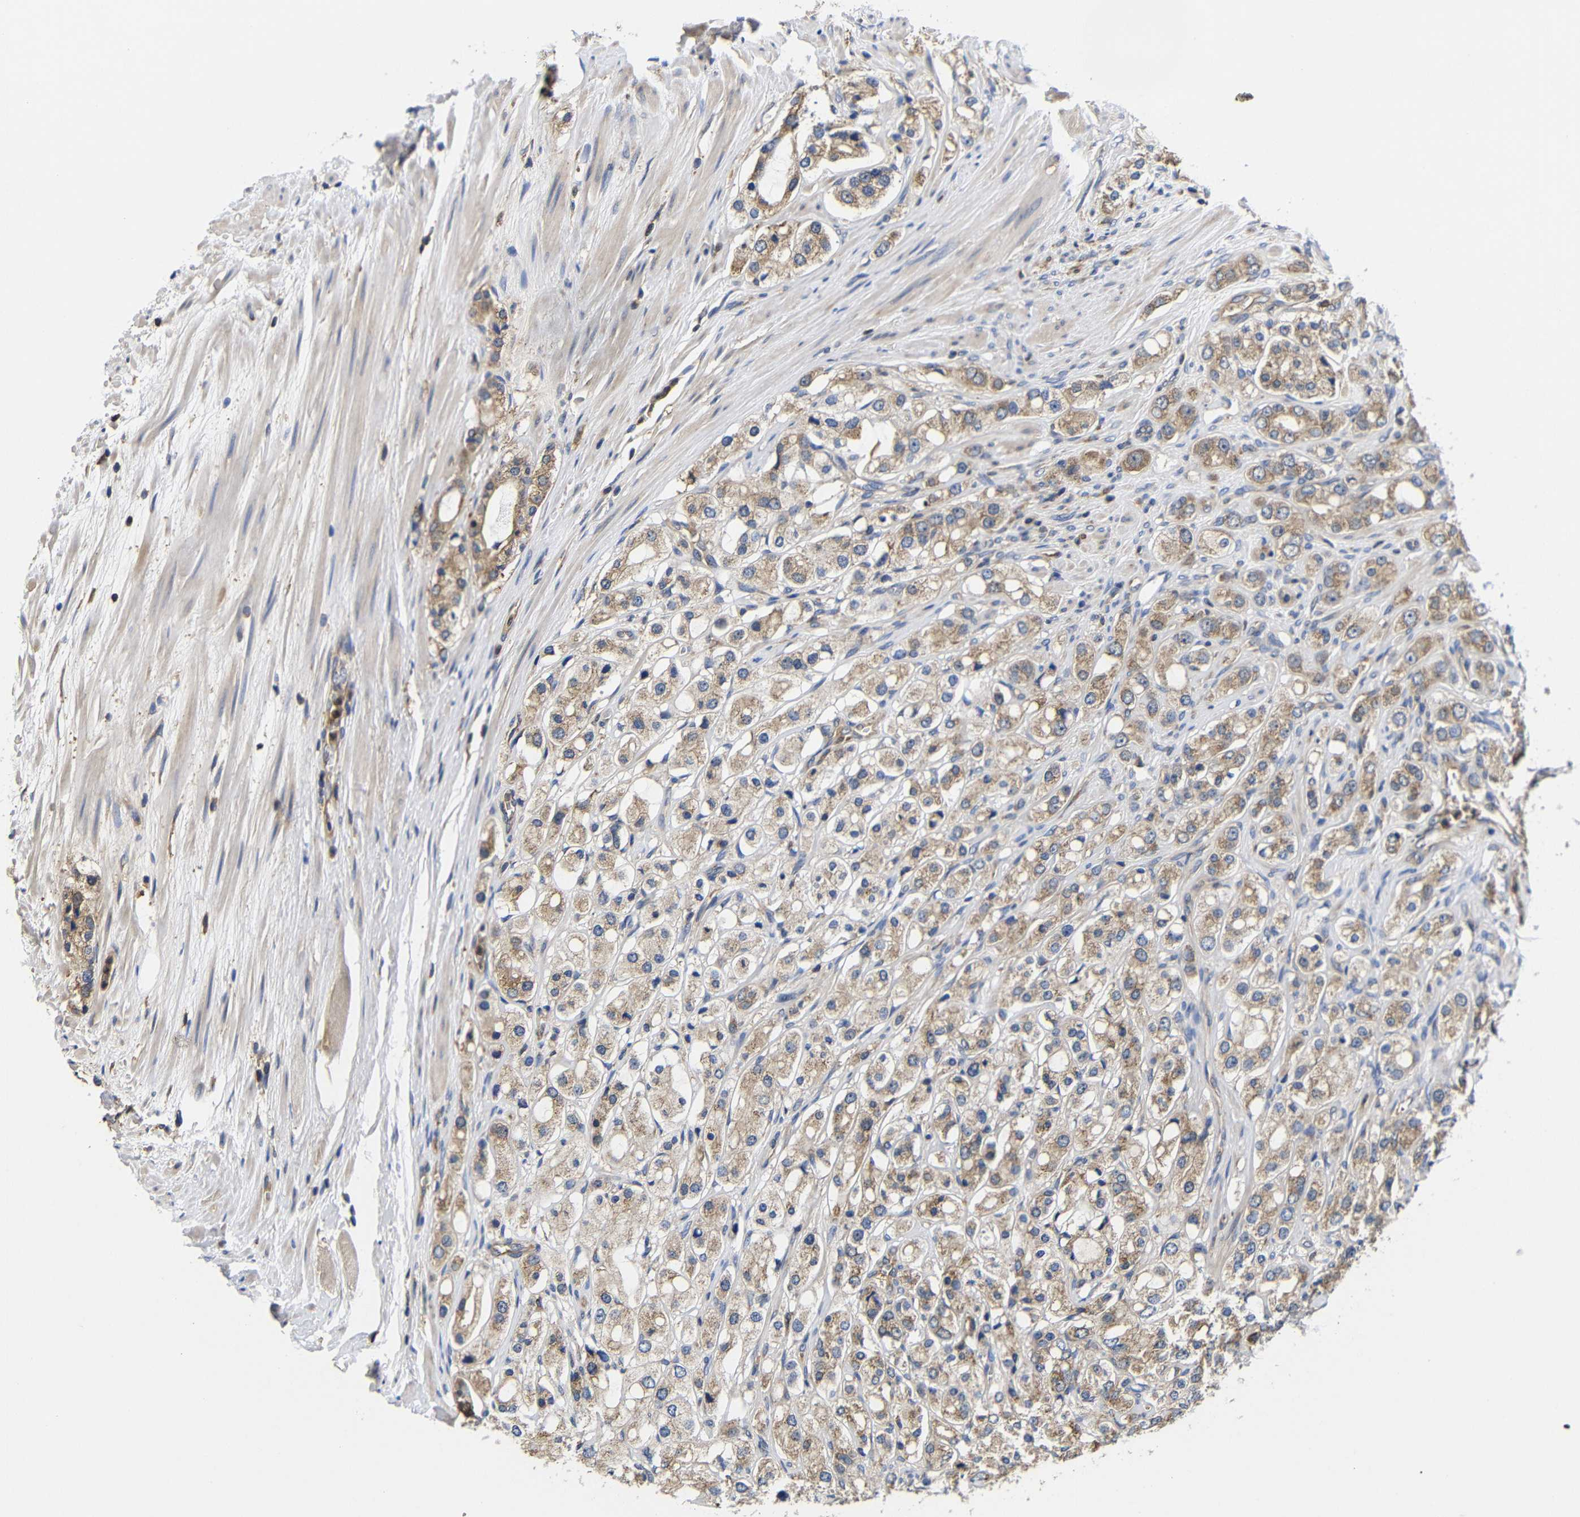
{"staining": {"intensity": "moderate", "quantity": "25%-75%", "location": "cytoplasmic/membranous"}, "tissue": "prostate cancer", "cell_type": "Tumor cells", "image_type": "cancer", "snomed": [{"axis": "morphology", "description": "Adenocarcinoma, High grade"}, {"axis": "topography", "description": "Prostate"}], "caption": "Immunohistochemistry (IHC) staining of prostate cancer, which demonstrates medium levels of moderate cytoplasmic/membranous positivity in about 25%-75% of tumor cells indicating moderate cytoplasmic/membranous protein staining. The staining was performed using DAB (3,3'-diaminobenzidine) (brown) for protein detection and nuclei were counterstained in hematoxylin (blue).", "gene": "LRRCC1", "patient": {"sex": "male", "age": 65}}